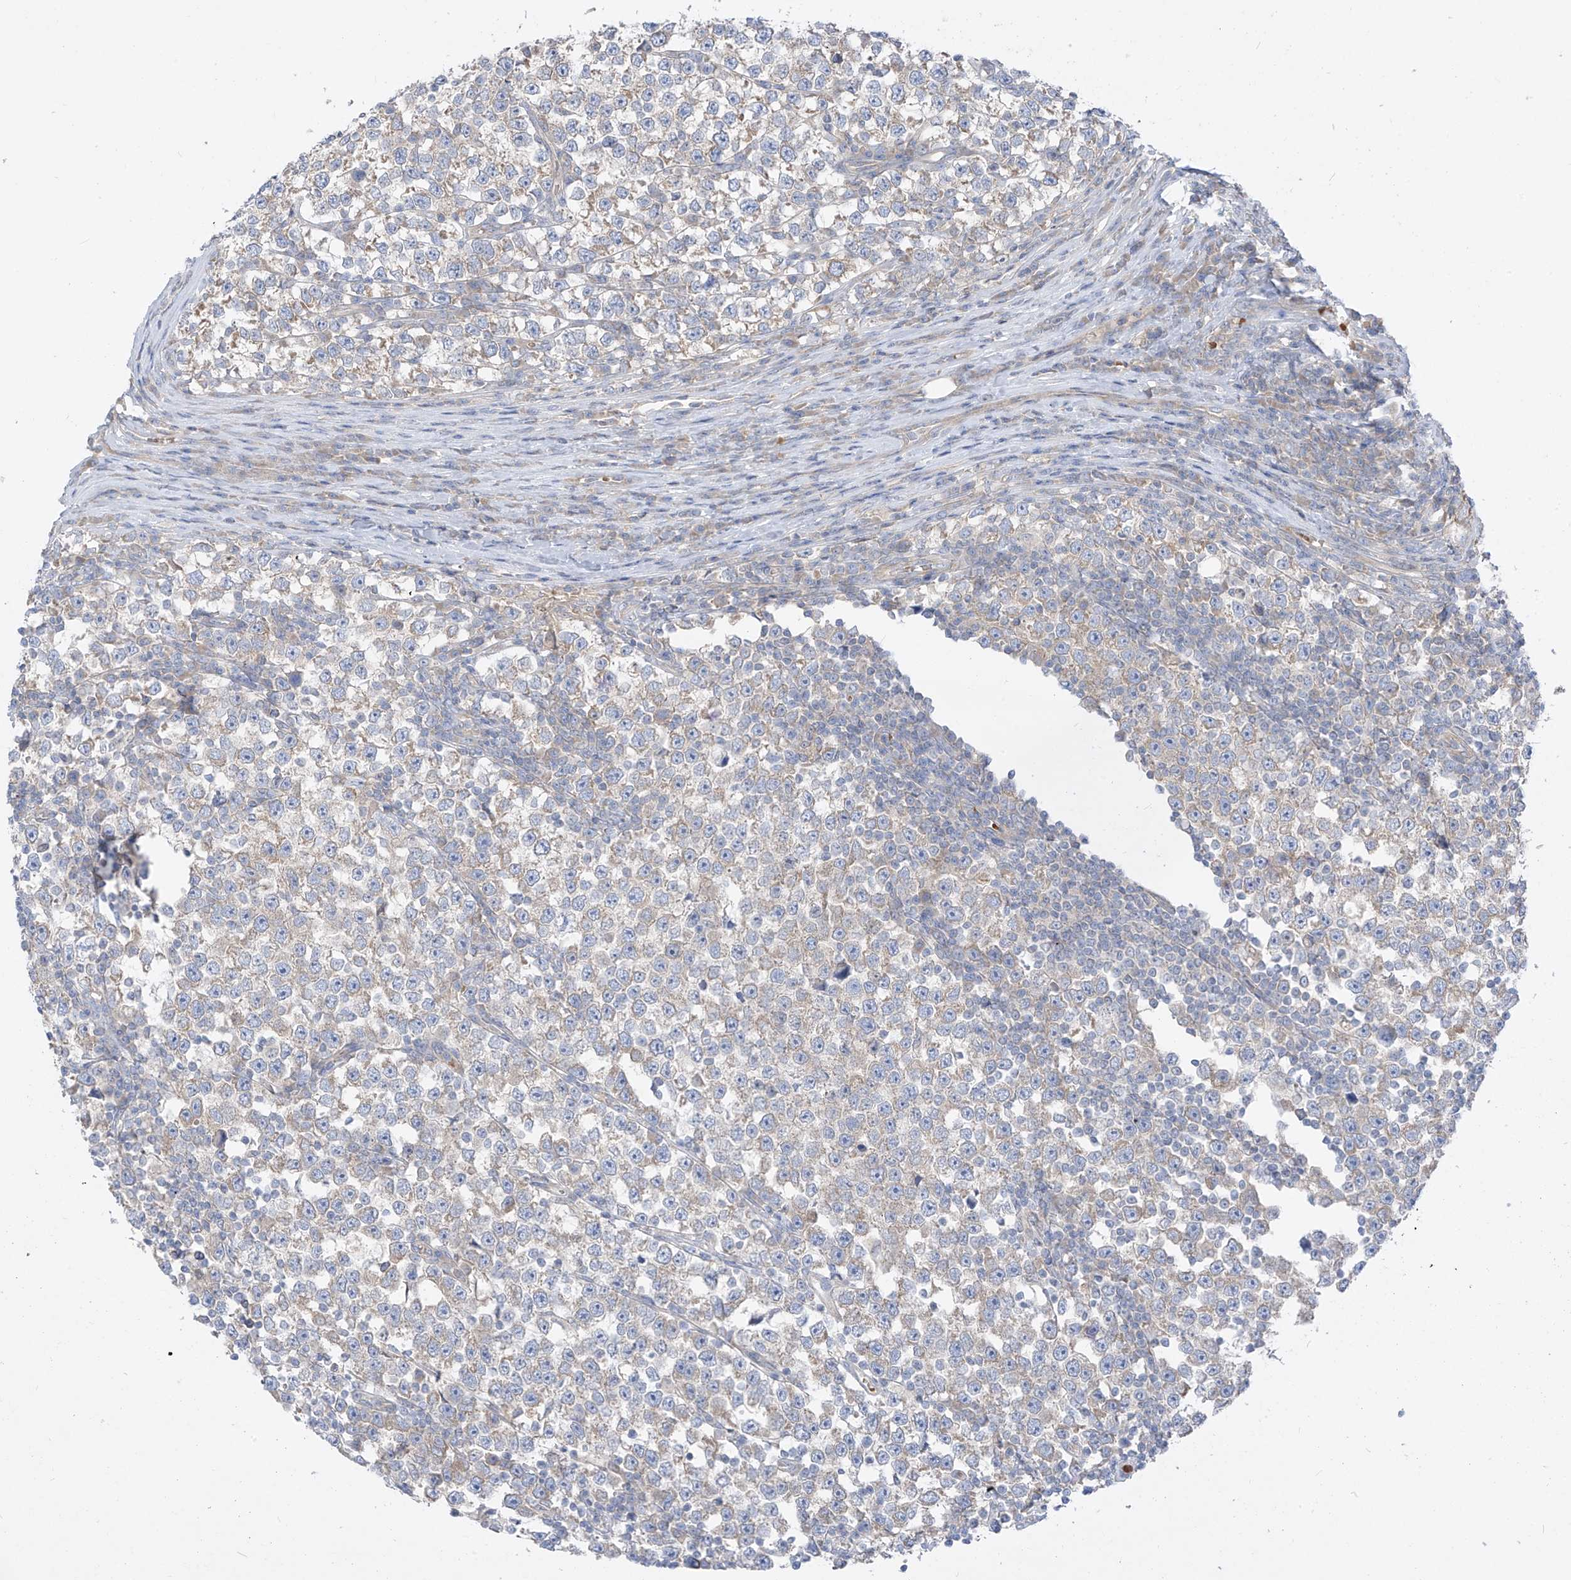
{"staining": {"intensity": "weak", "quantity": "<25%", "location": "cytoplasmic/membranous"}, "tissue": "testis cancer", "cell_type": "Tumor cells", "image_type": "cancer", "snomed": [{"axis": "morphology", "description": "Normal tissue, NOS"}, {"axis": "morphology", "description": "Seminoma, NOS"}, {"axis": "topography", "description": "Testis"}], "caption": "Testis seminoma stained for a protein using IHC displays no expression tumor cells.", "gene": "DGKQ", "patient": {"sex": "male", "age": 43}}